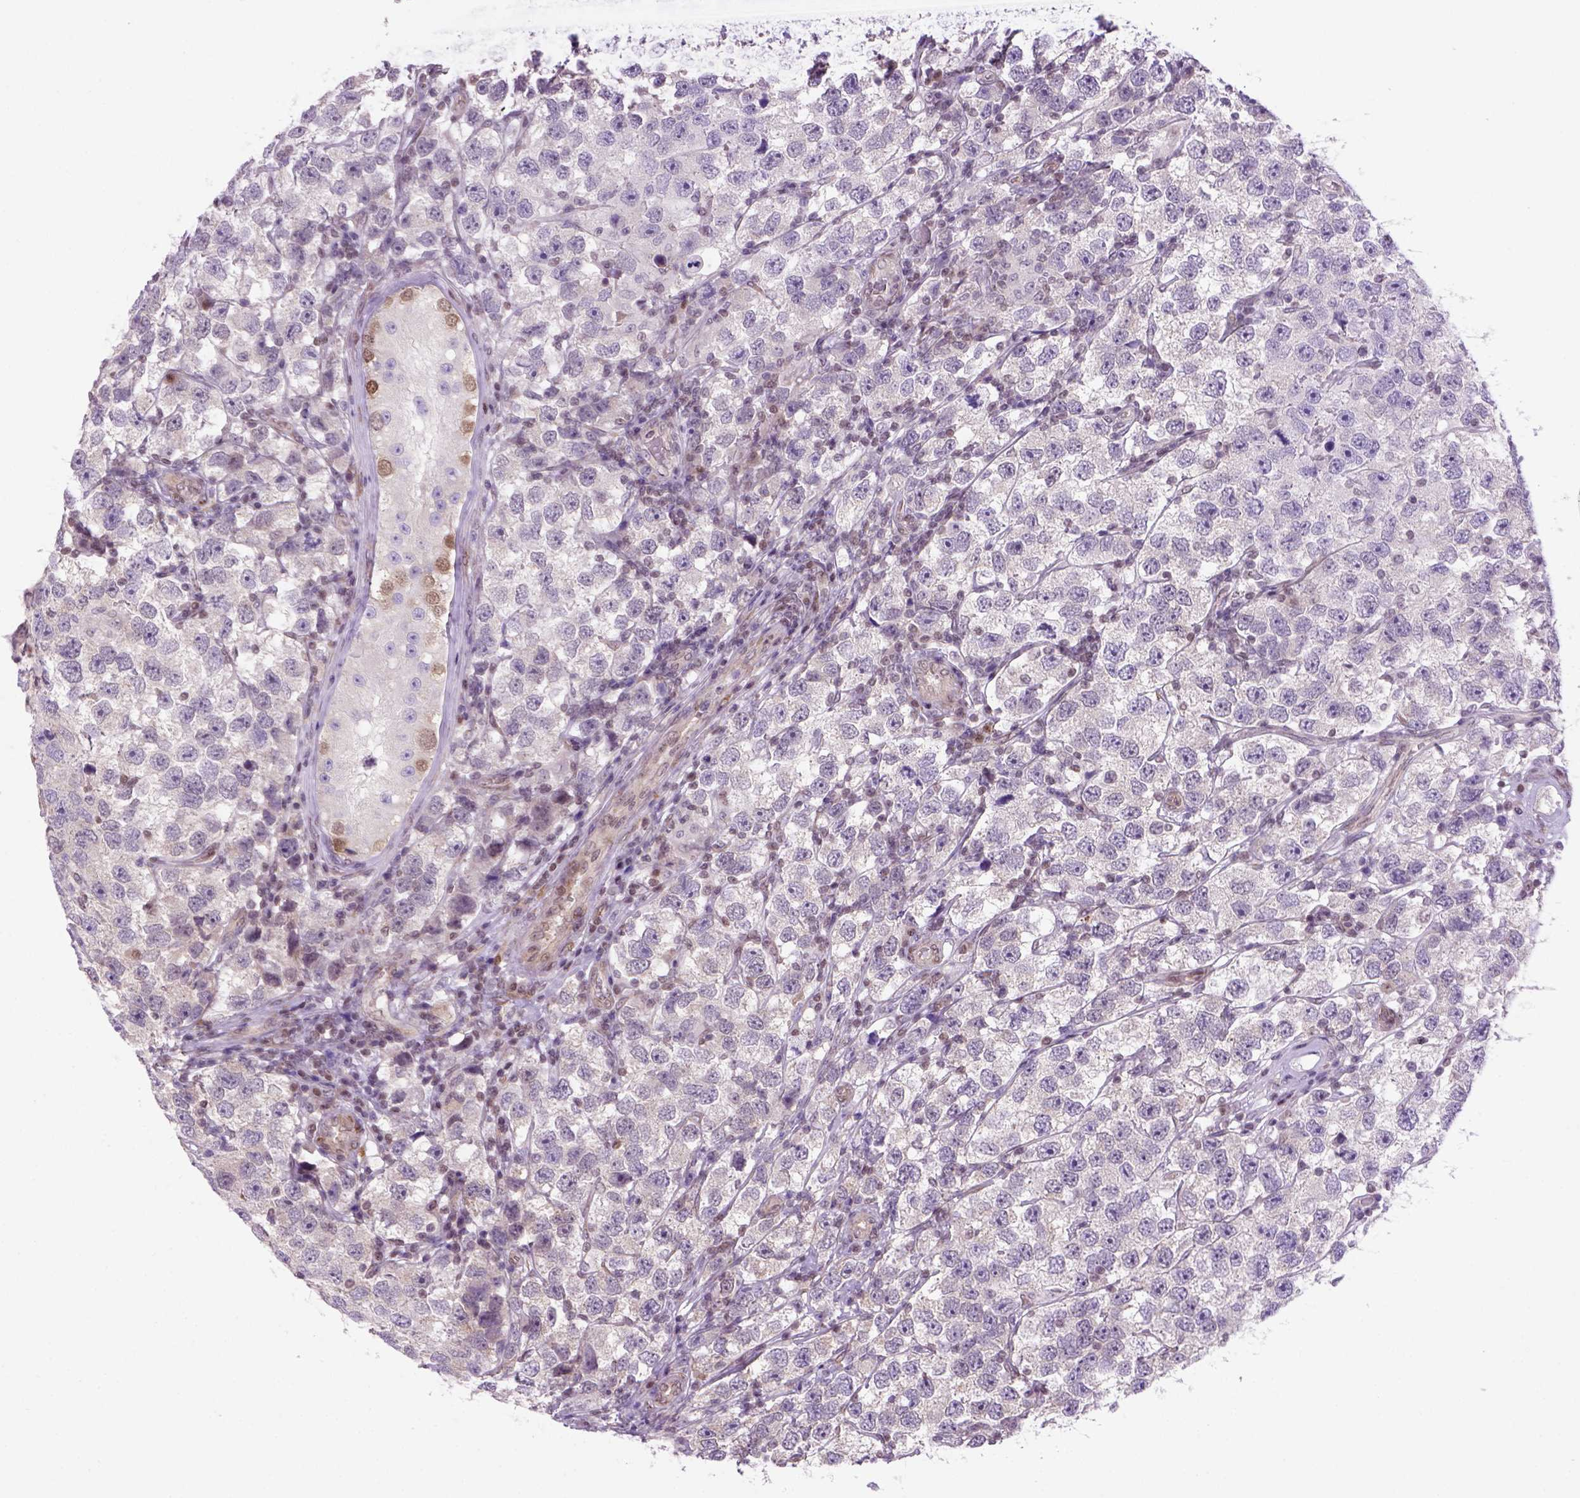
{"staining": {"intensity": "negative", "quantity": "none", "location": "none"}, "tissue": "testis cancer", "cell_type": "Tumor cells", "image_type": "cancer", "snomed": [{"axis": "morphology", "description": "Seminoma, NOS"}, {"axis": "topography", "description": "Testis"}], "caption": "Testis cancer (seminoma) stained for a protein using IHC reveals no expression tumor cells.", "gene": "MGMT", "patient": {"sex": "male", "age": 26}}